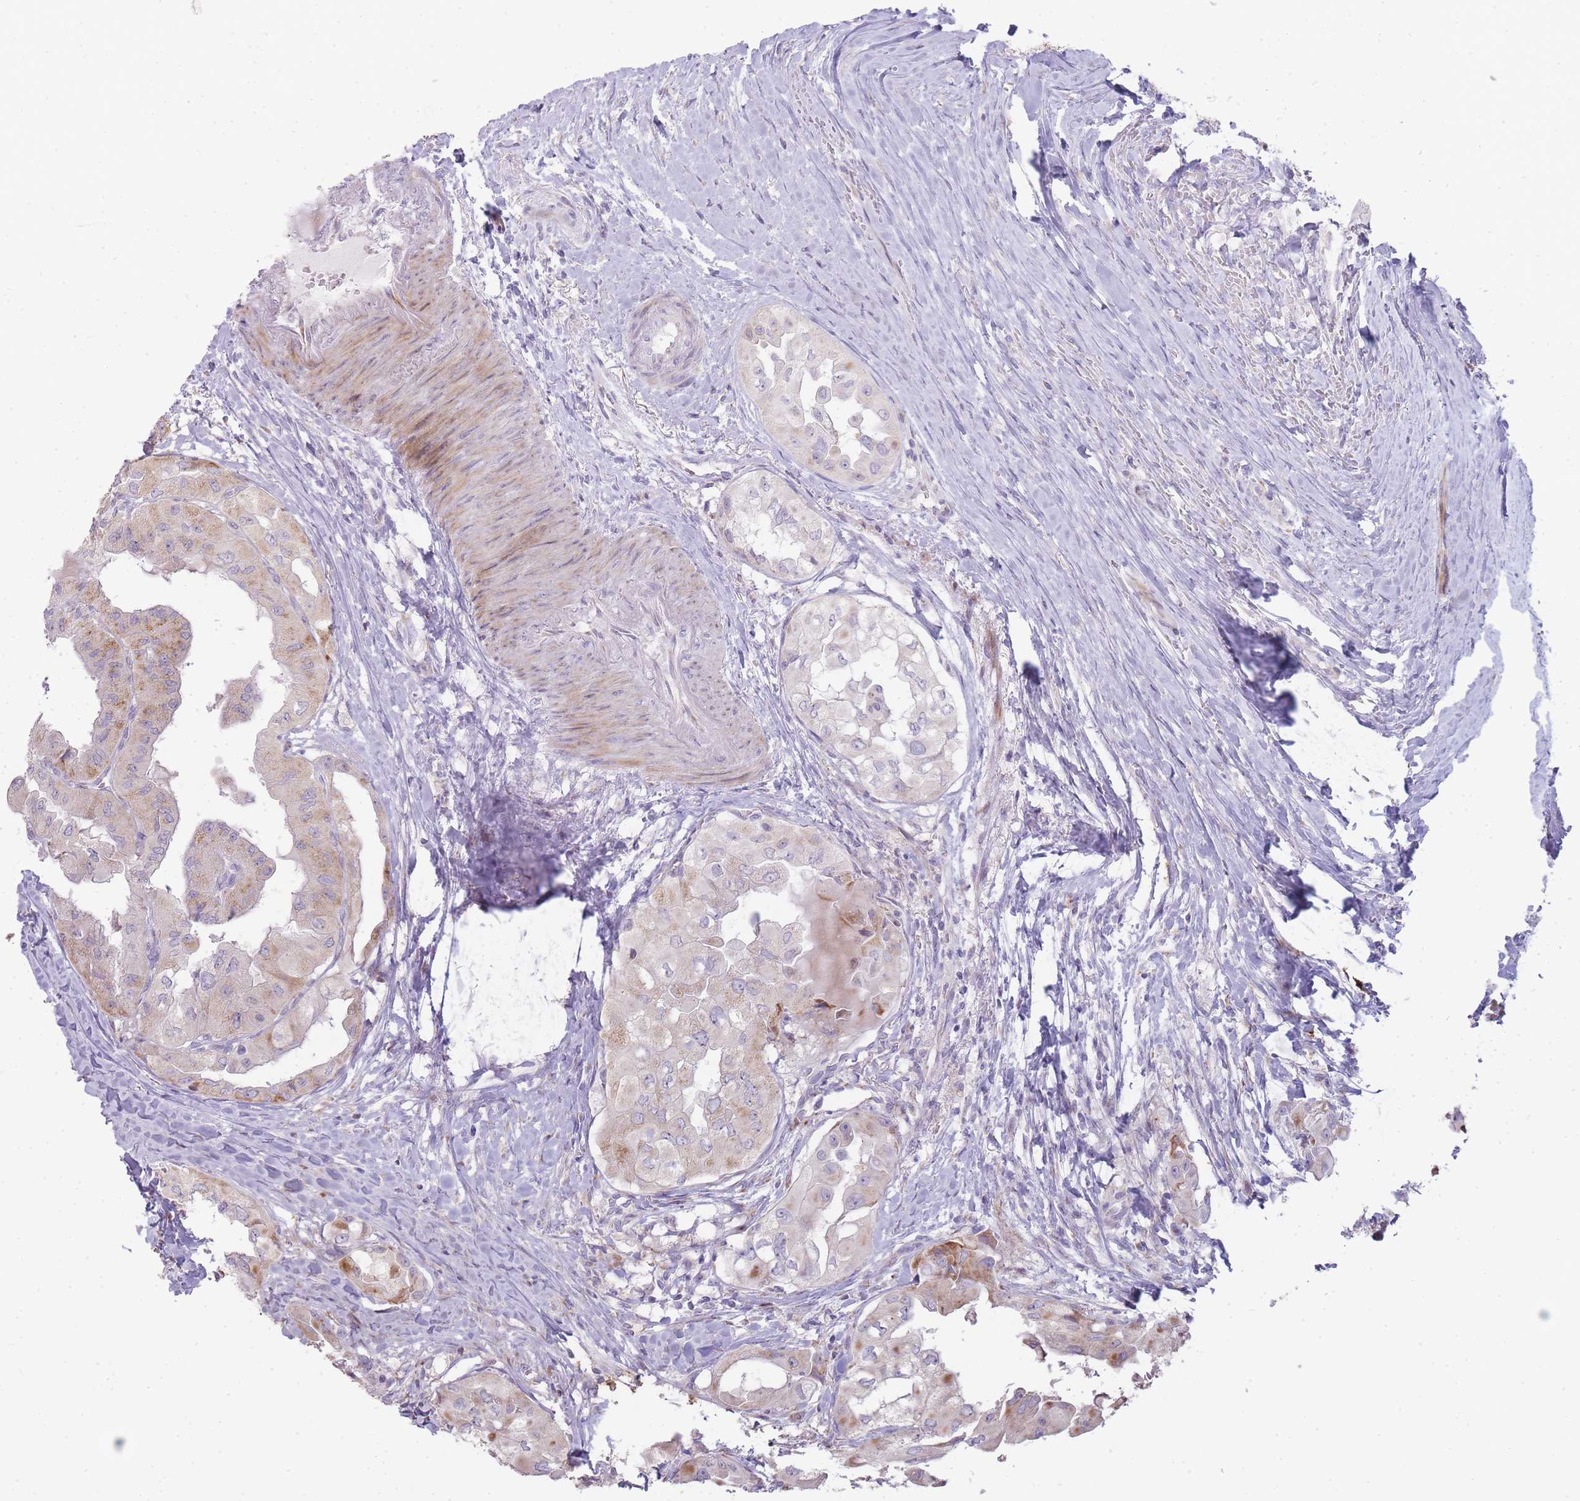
{"staining": {"intensity": "moderate", "quantity": "<25%", "location": "cytoplasmic/membranous"}, "tissue": "thyroid cancer", "cell_type": "Tumor cells", "image_type": "cancer", "snomed": [{"axis": "morphology", "description": "Papillary adenocarcinoma, NOS"}, {"axis": "topography", "description": "Thyroid gland"}], "caption": "The immunohistochemical stain highlights moderate cytoplasmic/membranous expression in tumor cells of thyroid papillary adenocarcinoma tissue.", "gene": "PPP3R2", "patient": {"sex": "female", "age": 59}}